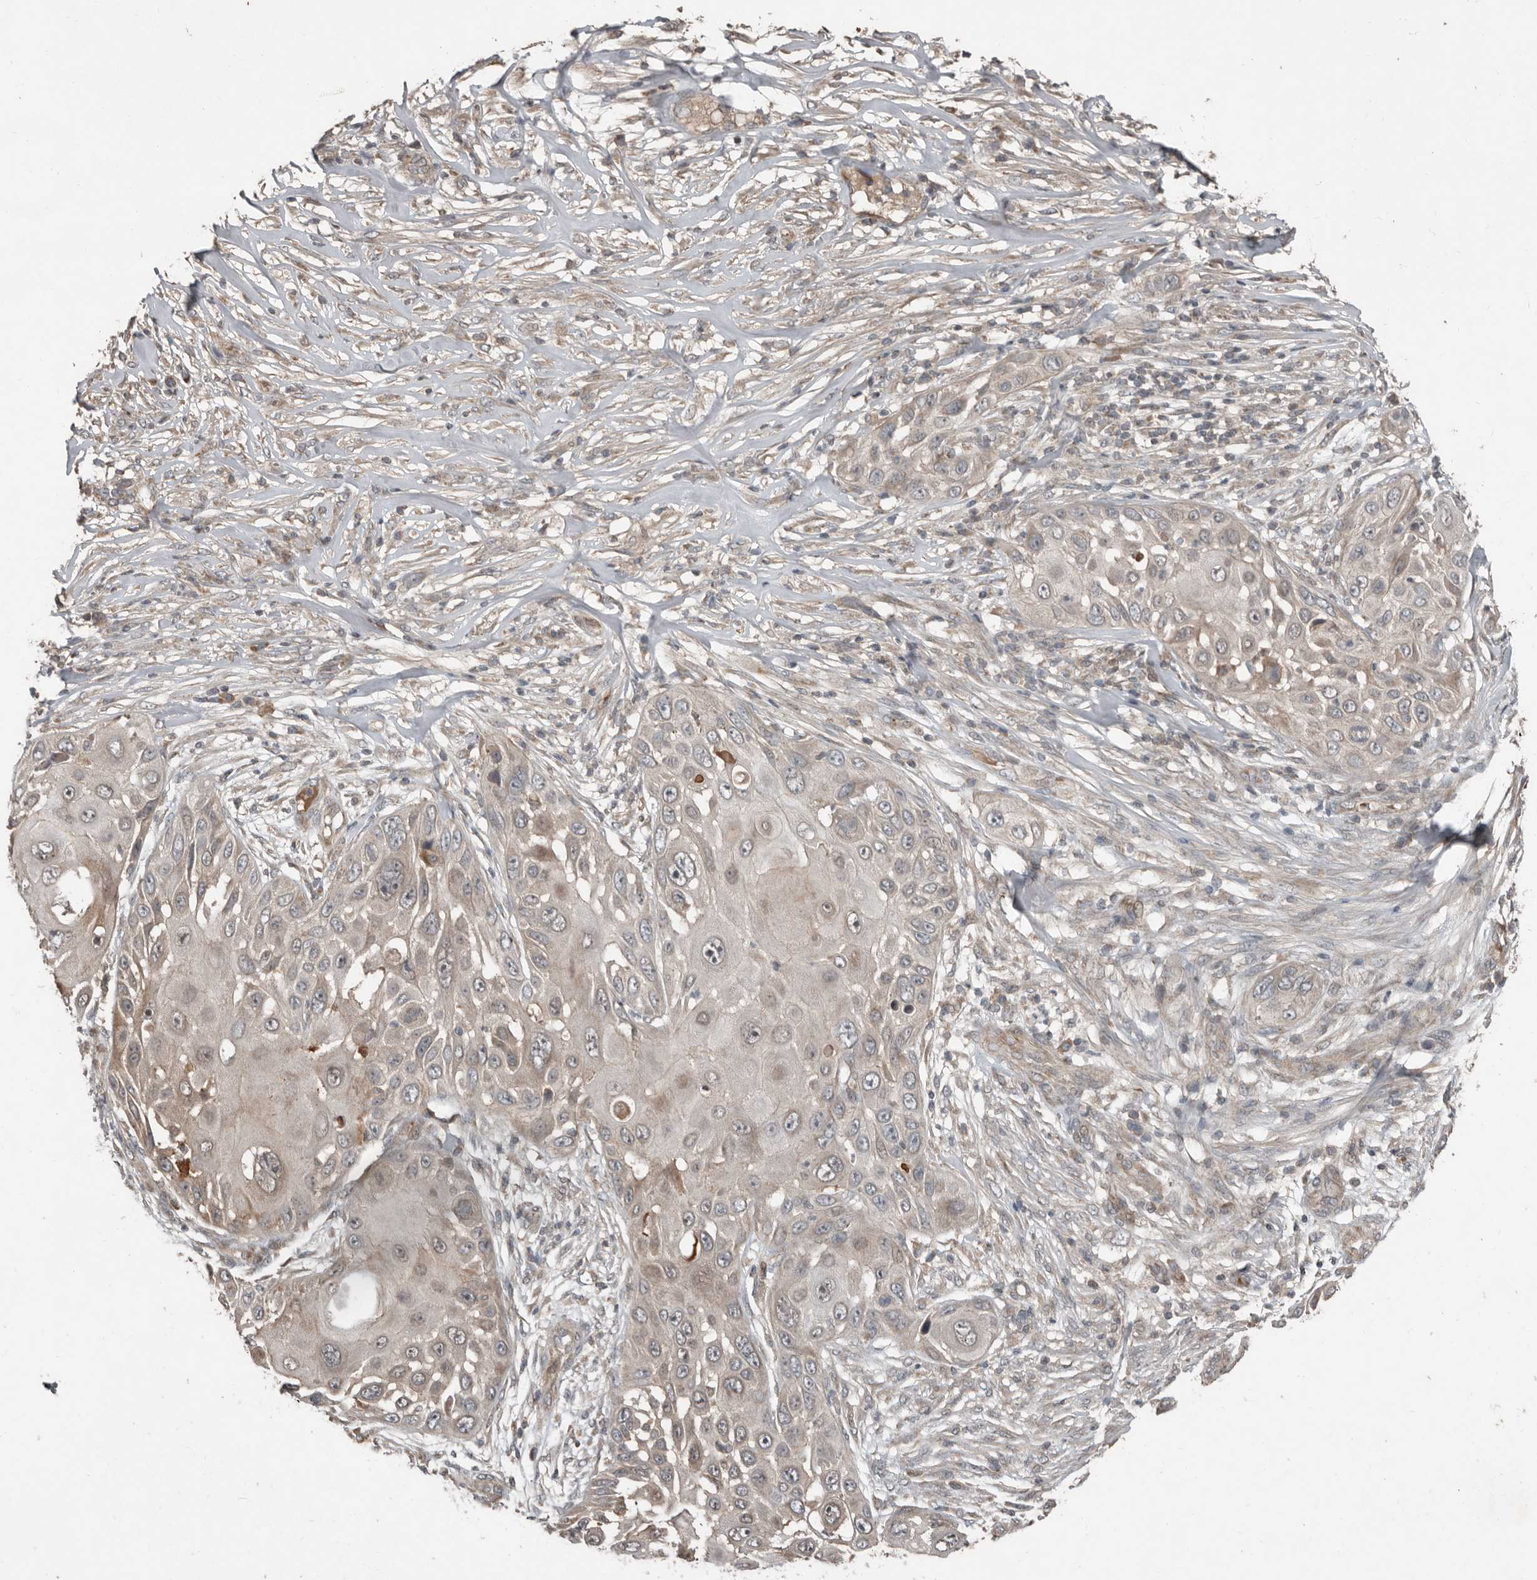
{"staining": {"intensity": "weak", "quantity": "25%-75%", "location": "cytoplasmic/membranous"}, "tissue": "skin cancer", "cell_type": "Tumor cells", "image_type": "cancer", "snomed": [{"axis": "morphology", "description": "Squamous cell carcinoma, NOS"}, {"axis": "topography", "description": "Skin"}], "caption": "The photomicrograph displays immunohistochemical staining of skin squamous cell carcinoma. There is weak cytoplasmic/membranous positivity is seen in approximately 25%-75% of tumor cells.", "gene": "SLC6A7", "patient": {"sex": "female", "age": 44}}